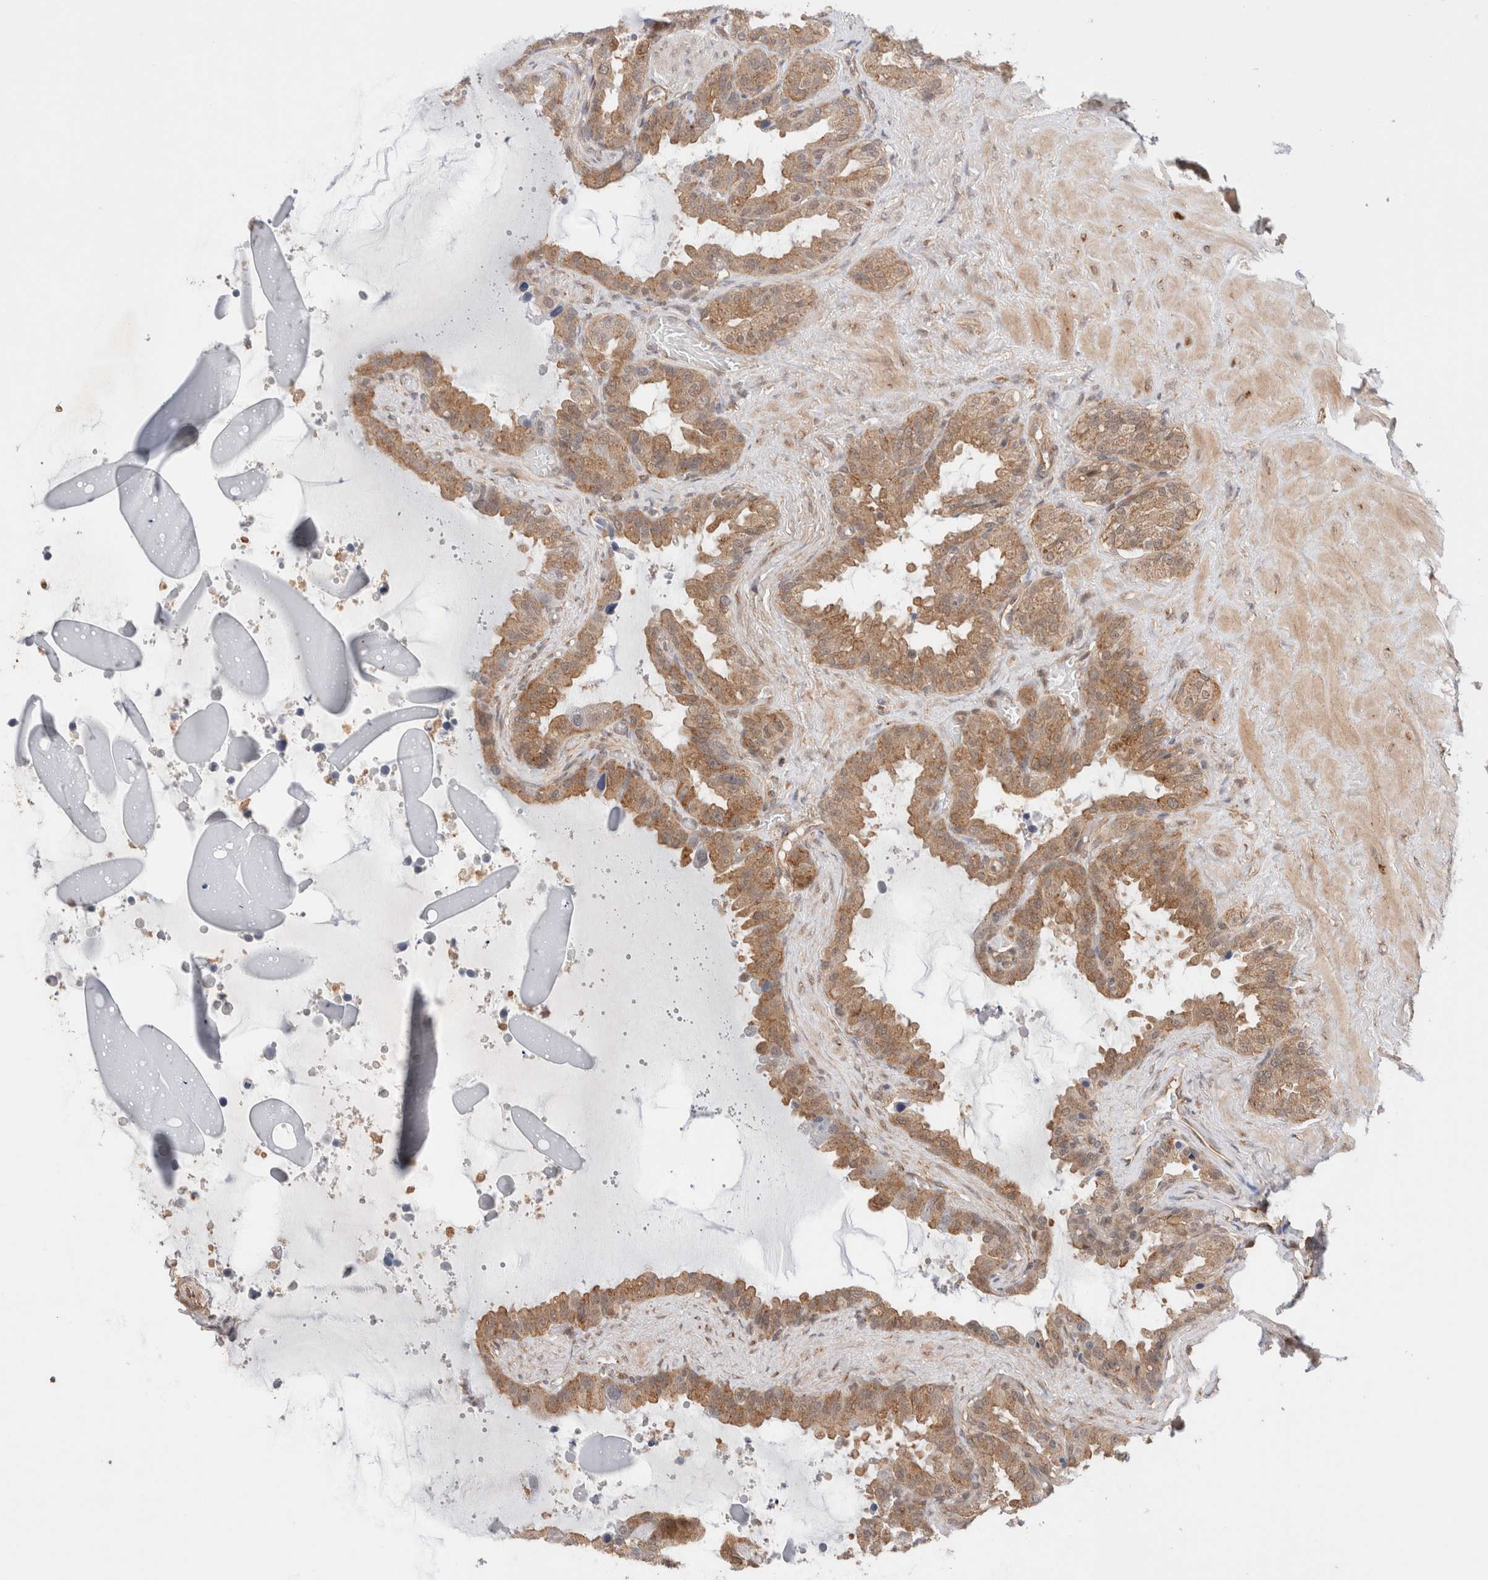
{"staining": {"intensity": "moderate", "quantity": ">75%", "location": "cytoplasmic/membranous"}, "tissue": "seminal vesicle", "cell_type": "Glandular cells", "image_type": "normal", "snomed": [{"axis": "morphology", "description": "Normal tissue, NOS"}, {"axis": "topography", "description": "Seminal veicle"}], "caption": "Protein analysis of unremarkable seminal vesicle displays moderate cytoplasmic/membranous staining in approximately >75% of glandular cells.", "gene": "SIKE1", "patient": {"sex": "male", "age": 46}}